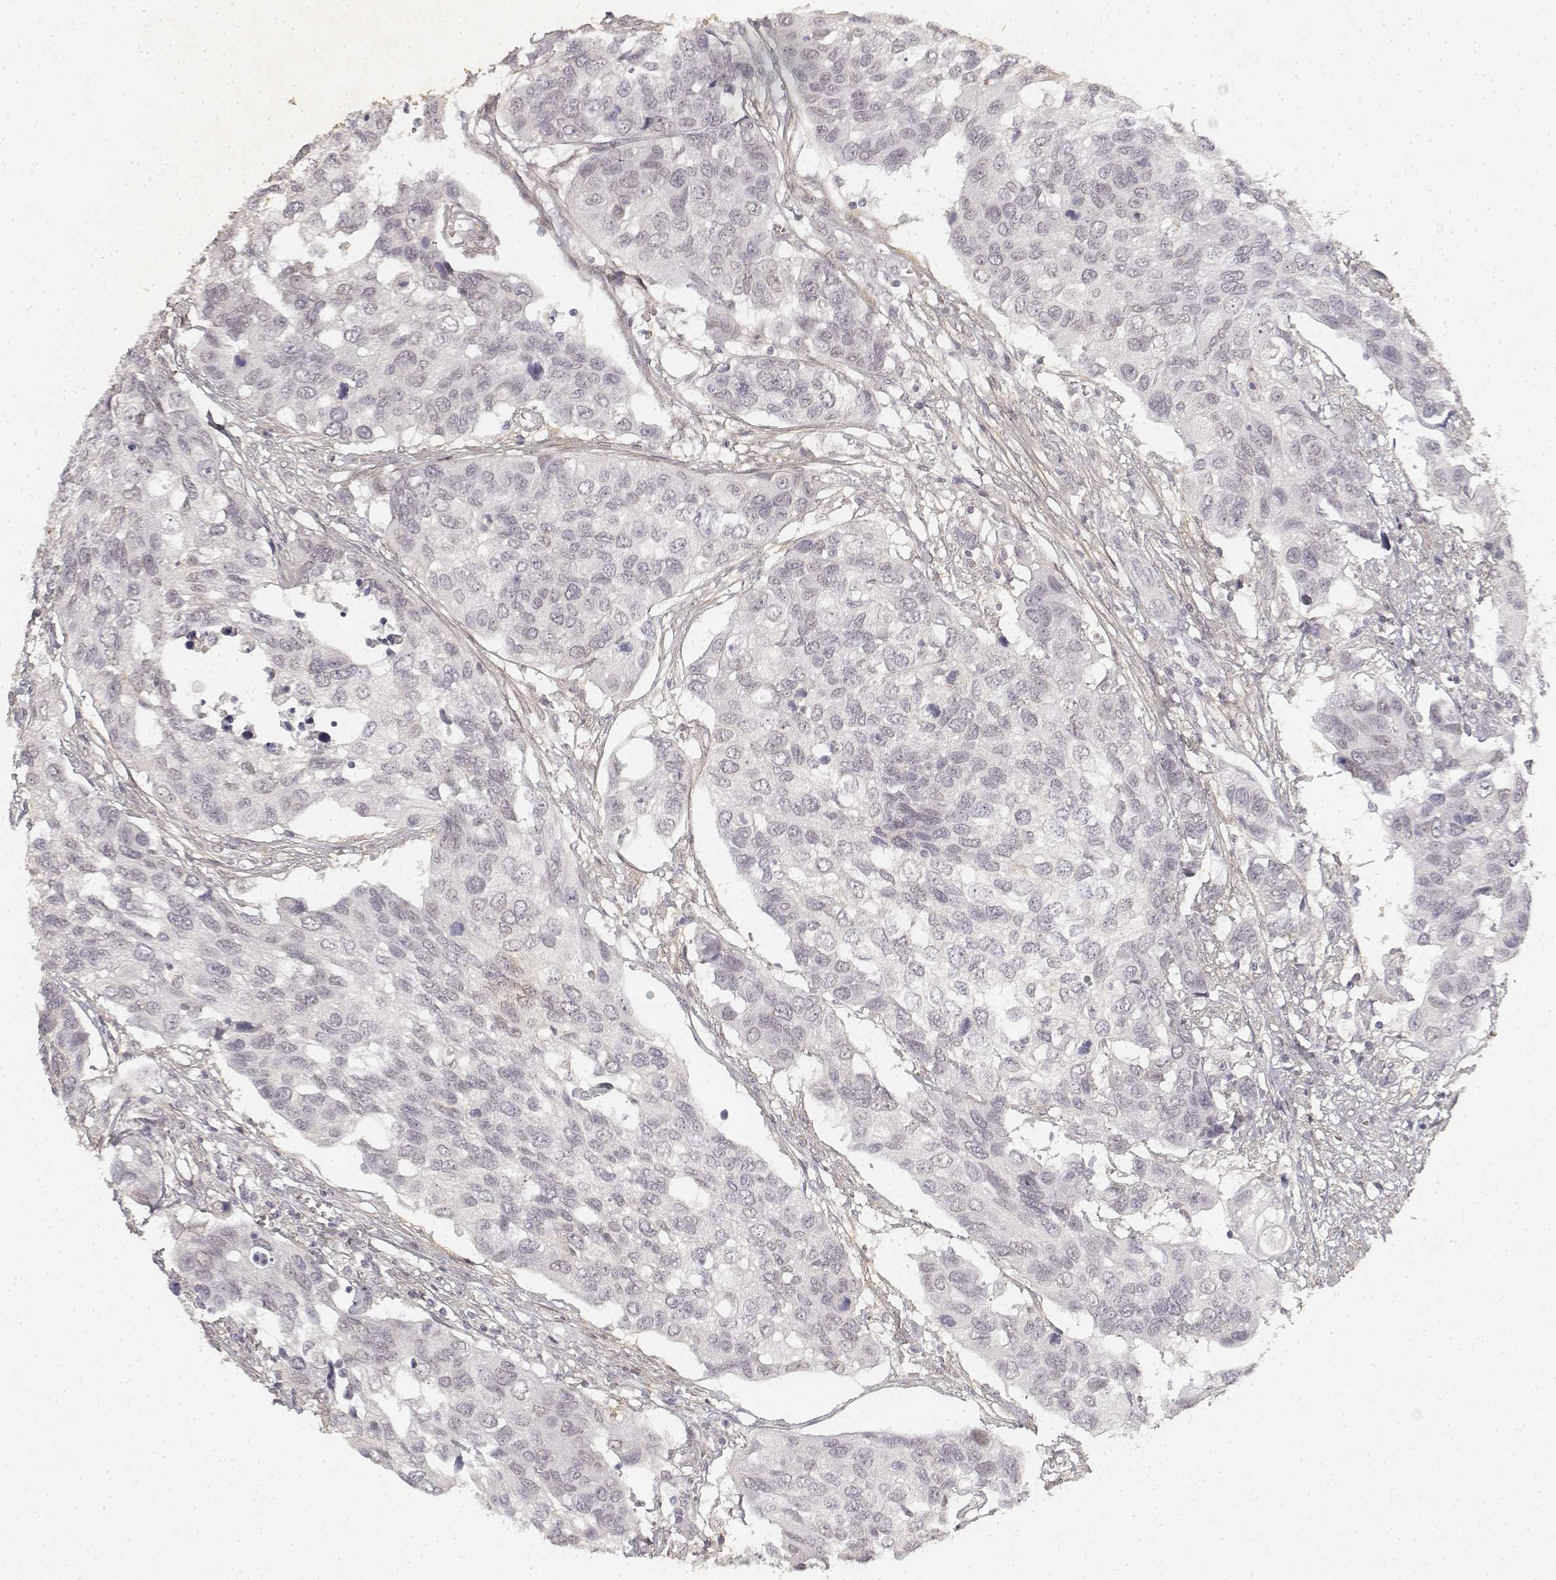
{"staining": {"intensity": "negative", "quantity": "none", "location": "none"}, "tissue": "urothelial cancer", "cell_type": "Tumor cells", "image_type": "cancer", "snomed": [{"axis": "morphology", "description": "Urothelial carcinoma, High grade"}, {"axis": "topography", "description": "Urinary bladder"}], "caption": "The IHC photomicrograph has no significant staining in tumor cells of high-grade urothelial carcinoma tissue.", "gene": "KRT84", "patient": {"sex": "male", "age": 60}}